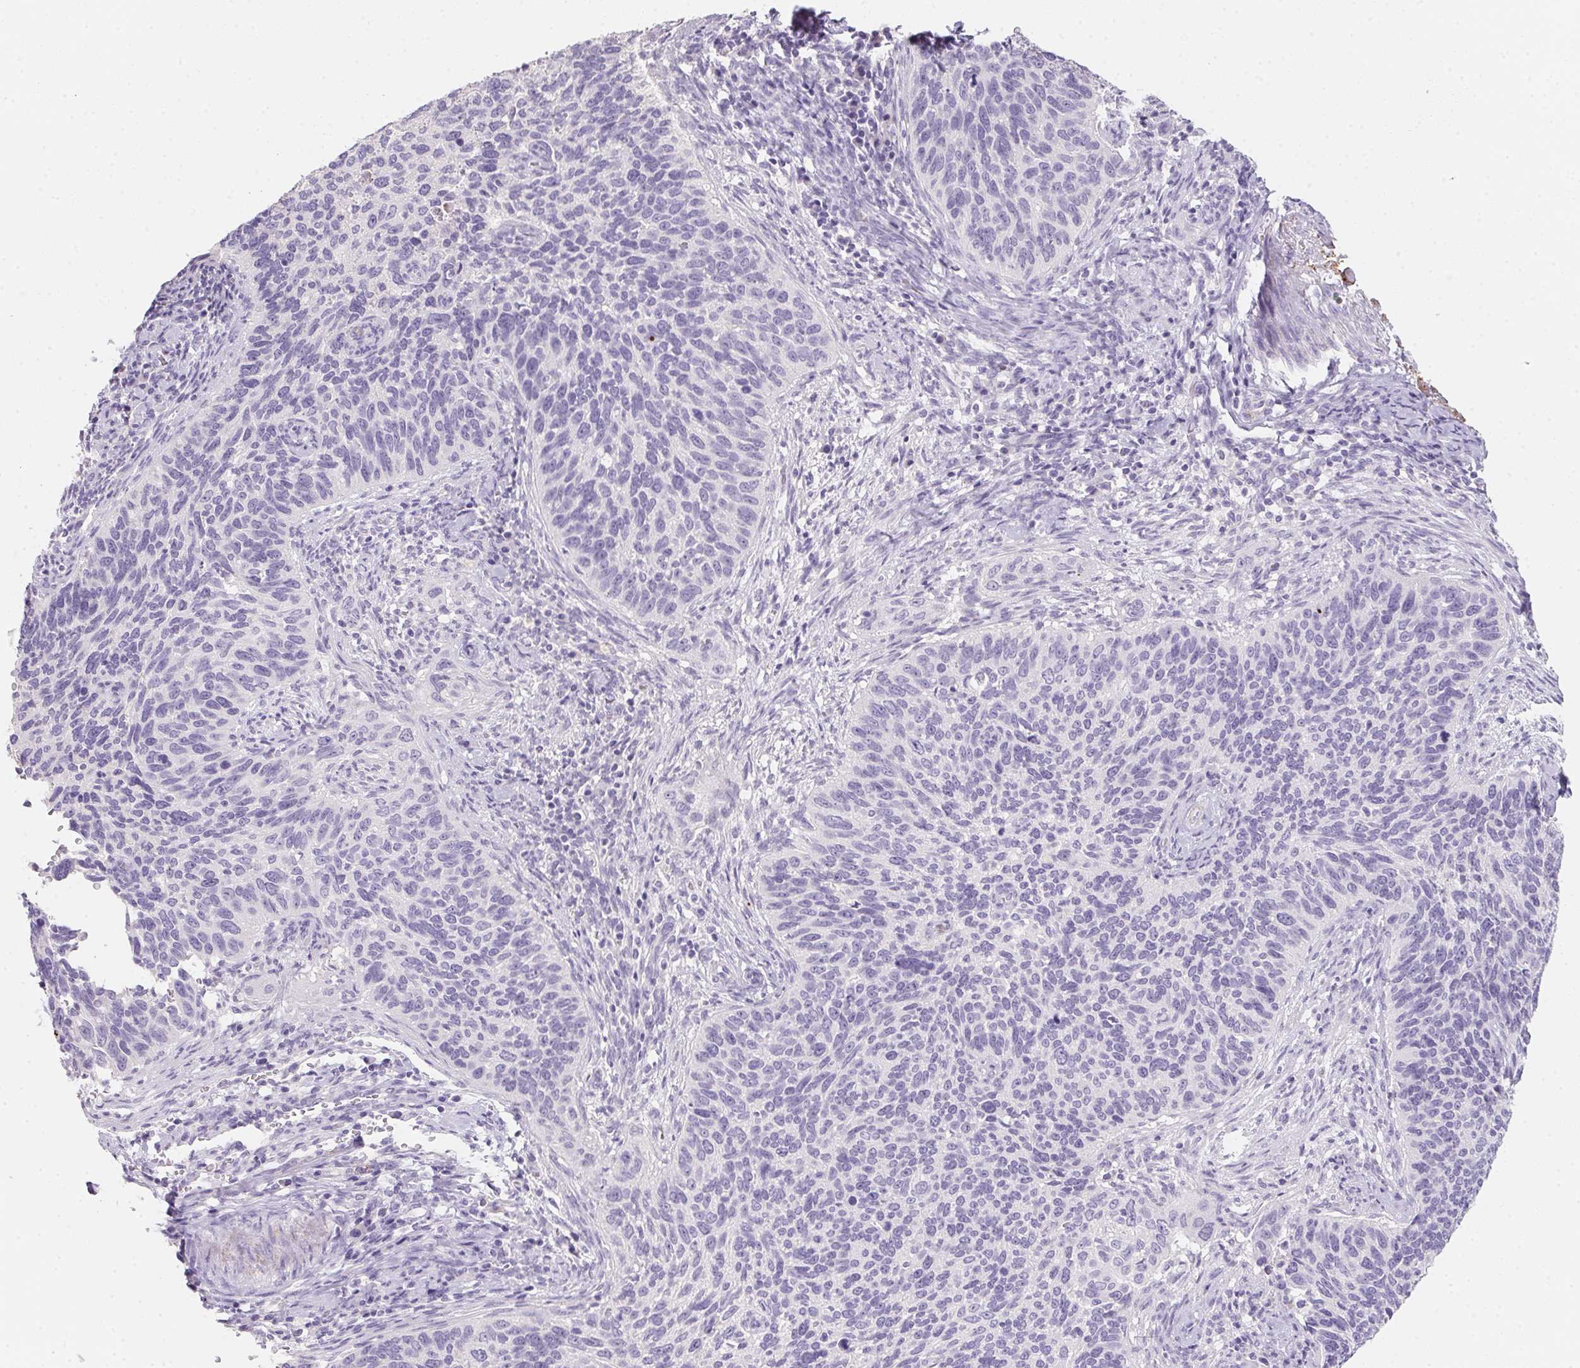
{"staining": {"intensity": "negative", "quantity": "none", "location": "none"}, "tissue": "cervical cancer", "cell_type": "Tumor cells", "image_type": "cancer", "snomed": [{"axis": "morphology", "description": "Squamous cell carcinoma, NOS"}, {"axis": "topography", "description": "Cervix"}], "caption": "Tumor cells show no significant expression in cervical cancer (squamous cell carcinoma).", "gene": "MYL4", "patient": {"sex": "female", "age": 51}}